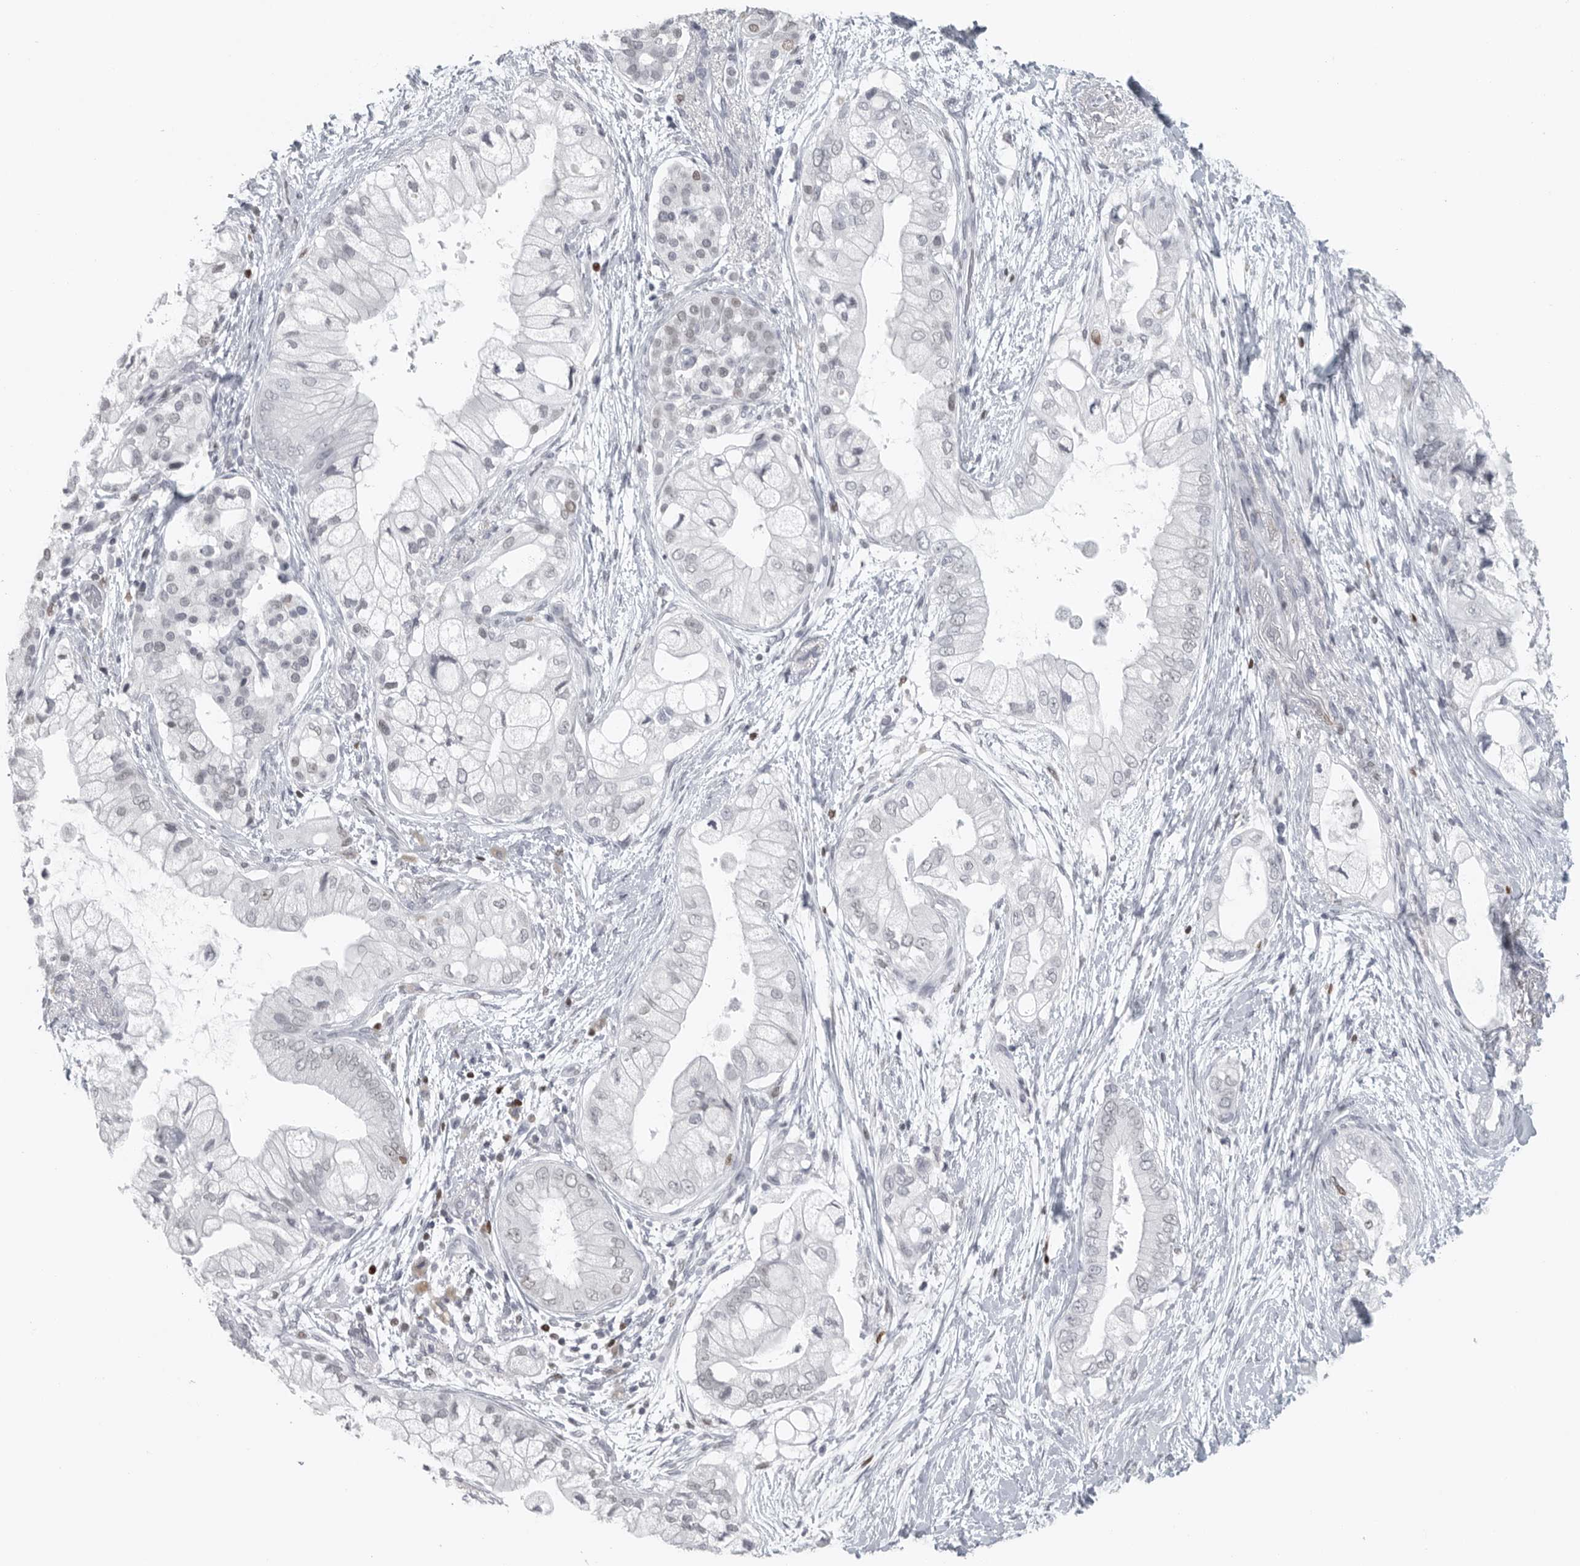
{"staining": {"intensity": "negative", "quantity": "none", "location": "none"}, "tissue": "pancreatic cancer", "cell_type": "Tumor cells", "image_type": "cancer", "snomed": [{"axis": "morphology", "description": "Adenocarcinoma, NOS"}, {"axis": "topography", "description": "Pancreas"}], "caption": "Human pancreatic adenocarcinoma stained for a protein using immunohistochemistry (IHC) demonstrates no positivity in tumor cells.", "gene": "SATB2", "patient": {"sex": "male", "age": 53}}